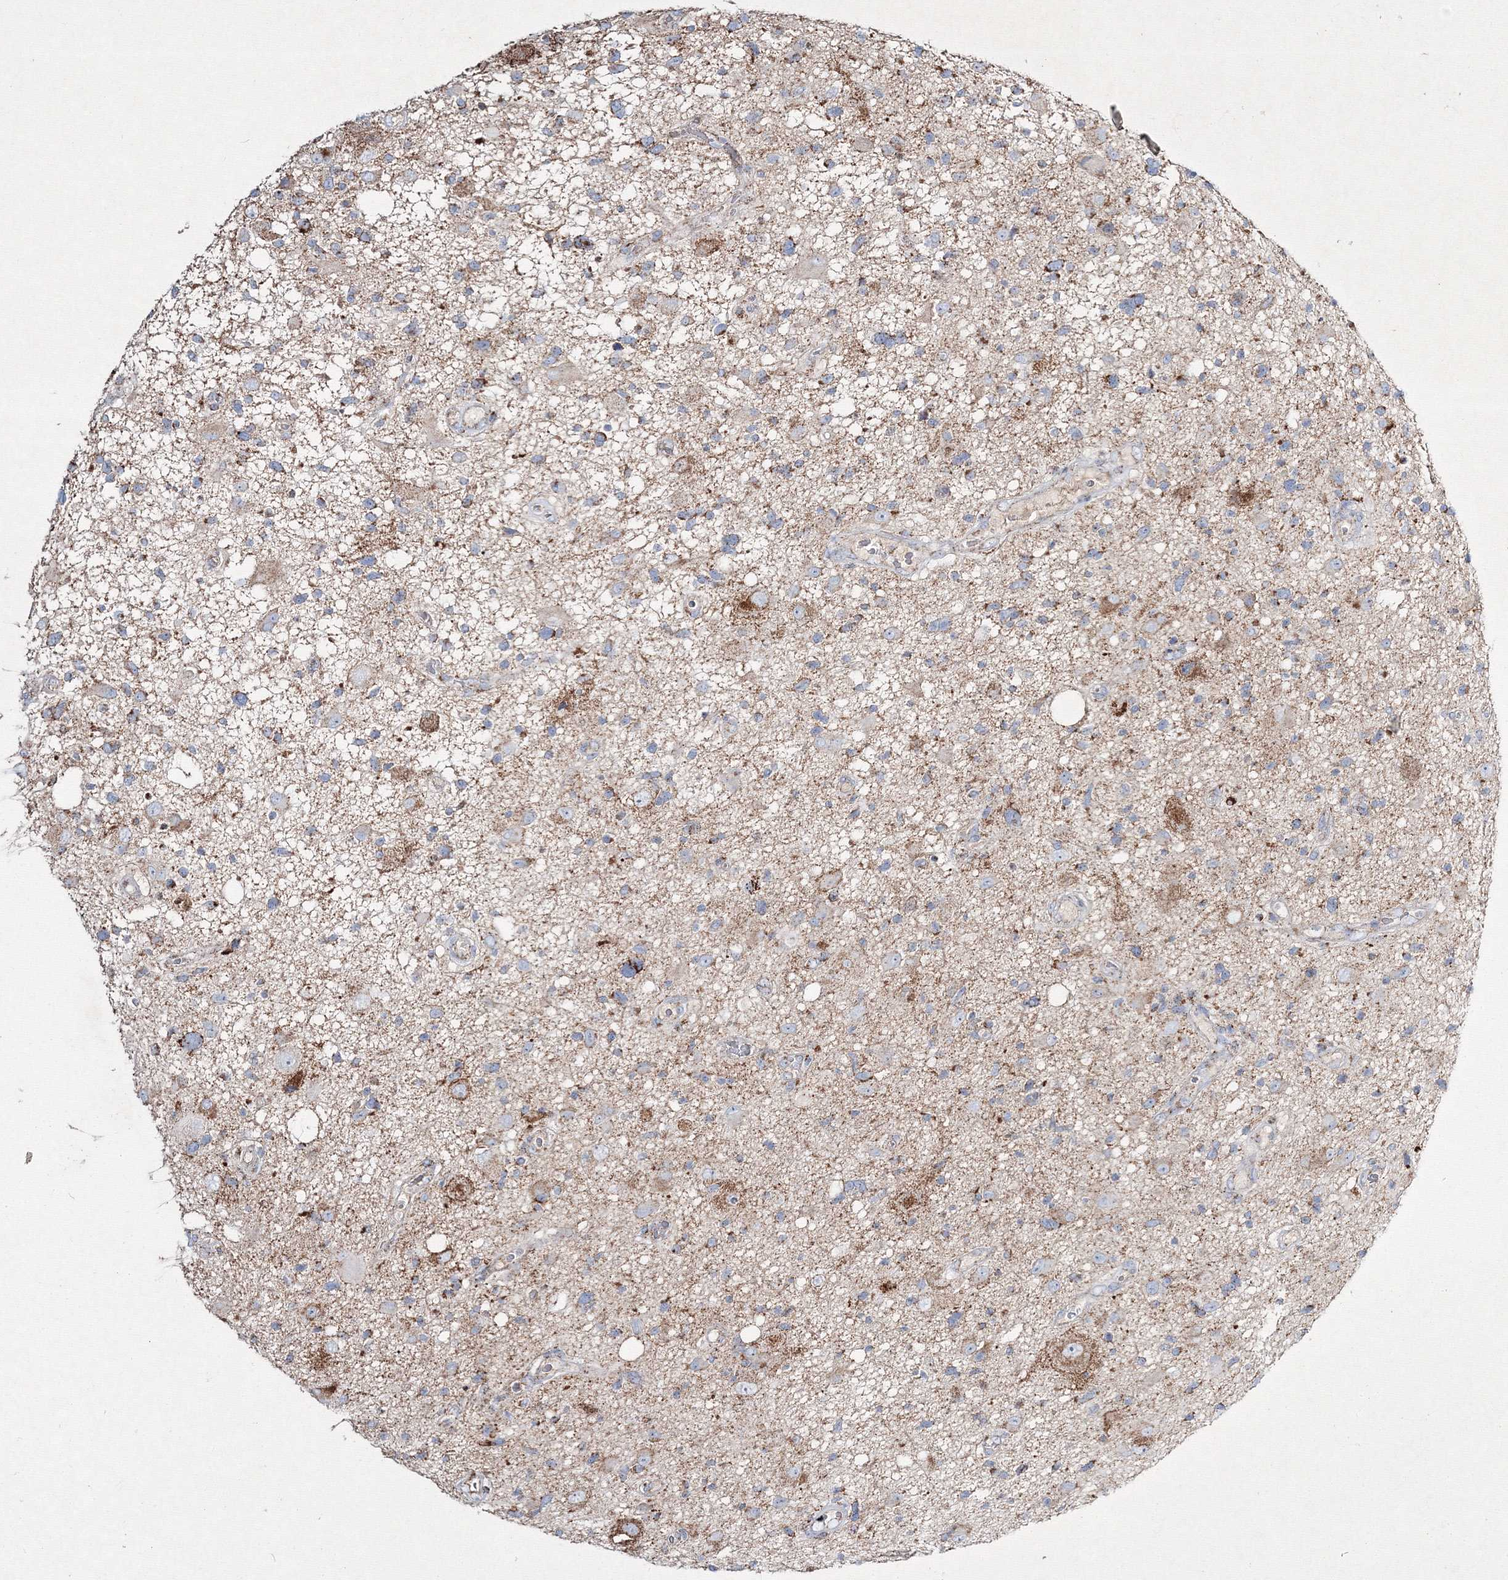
{"staining": {"intensity": "moderate", "quantity": "<25%", "location": "cytoplasmic/membranous"}, "tissue": "glioma", "cell_type": "Tumor cells", "image_type": "cancer", "snomed": [{"axis": "morphology", "description": "Glioma, malignant, High grade"}, {"axis": "topography", "description": "Brain"}], "caption": "IHC image of human high-grade glioma (malignant) stained for a protein (brown), which shows low levels of moderate cytoplasmic/membranous staining in approximately <25% of tumor cells.", "gene": "IGSF9", "patient": {"sex": "male", "age": 33}}